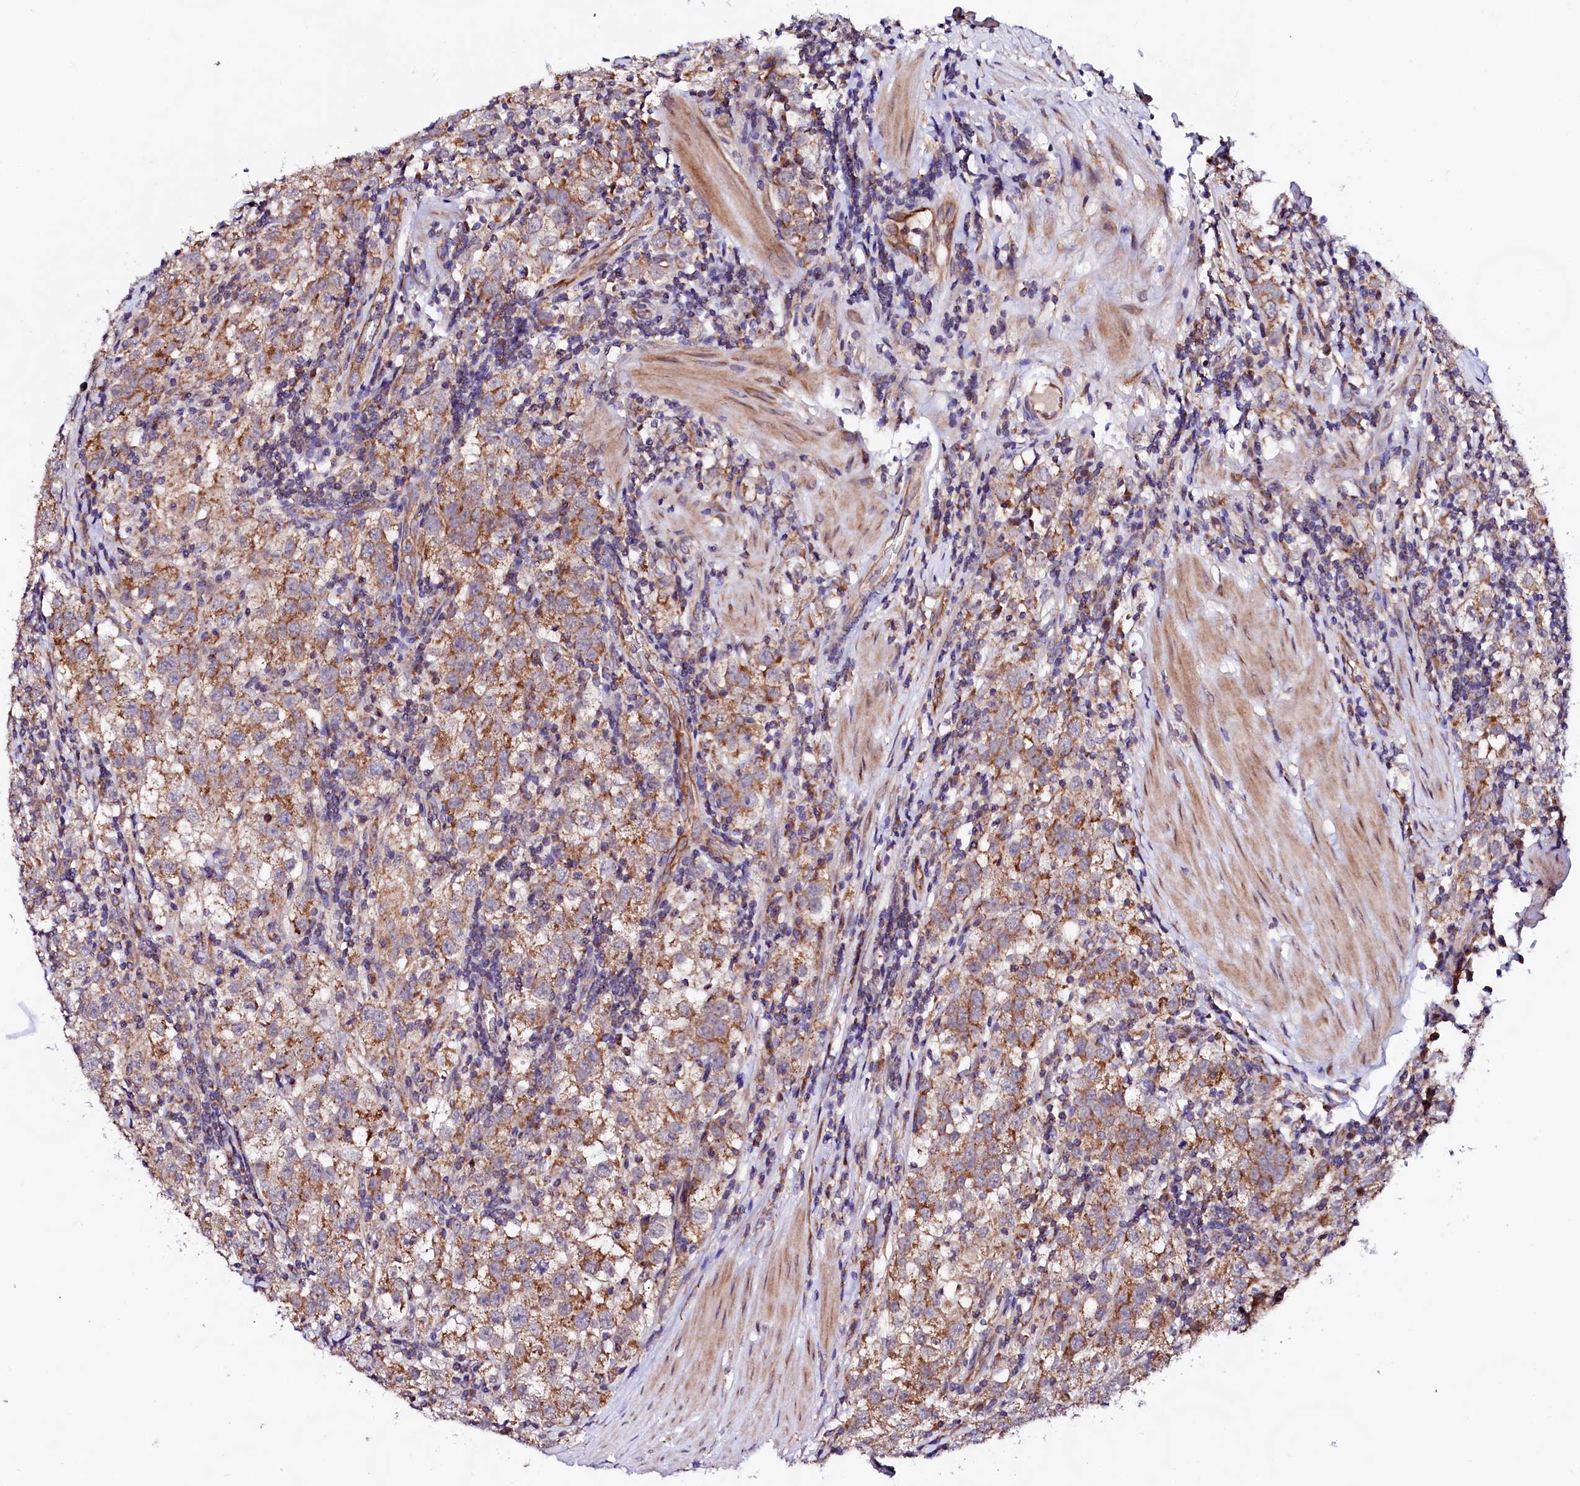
{"staining": {"intensity": "moderate", "quantity": ">75%", "location": "cytoplasmic/membranous"}, "tissue": "testis cancer", "cell_type": "Tumor cells", "image_type": "cancer", "snomed": [{"axis": "morphology", "description": "Seminoma, NOS"}, {"axis": "morphology", "description": "Carcinoma, Embryonal, NOS"}, {"axis": "topography", "description": "Testis"}], "caption": "Immunohistochemical staining of human seminoma (testis) reveals medium levels of moderate cytoplasmic/membranous positivity in approximately >75% of tumor cells.", "gene": "UBE3C", "patient": {"sex": "male", "age": 43}}